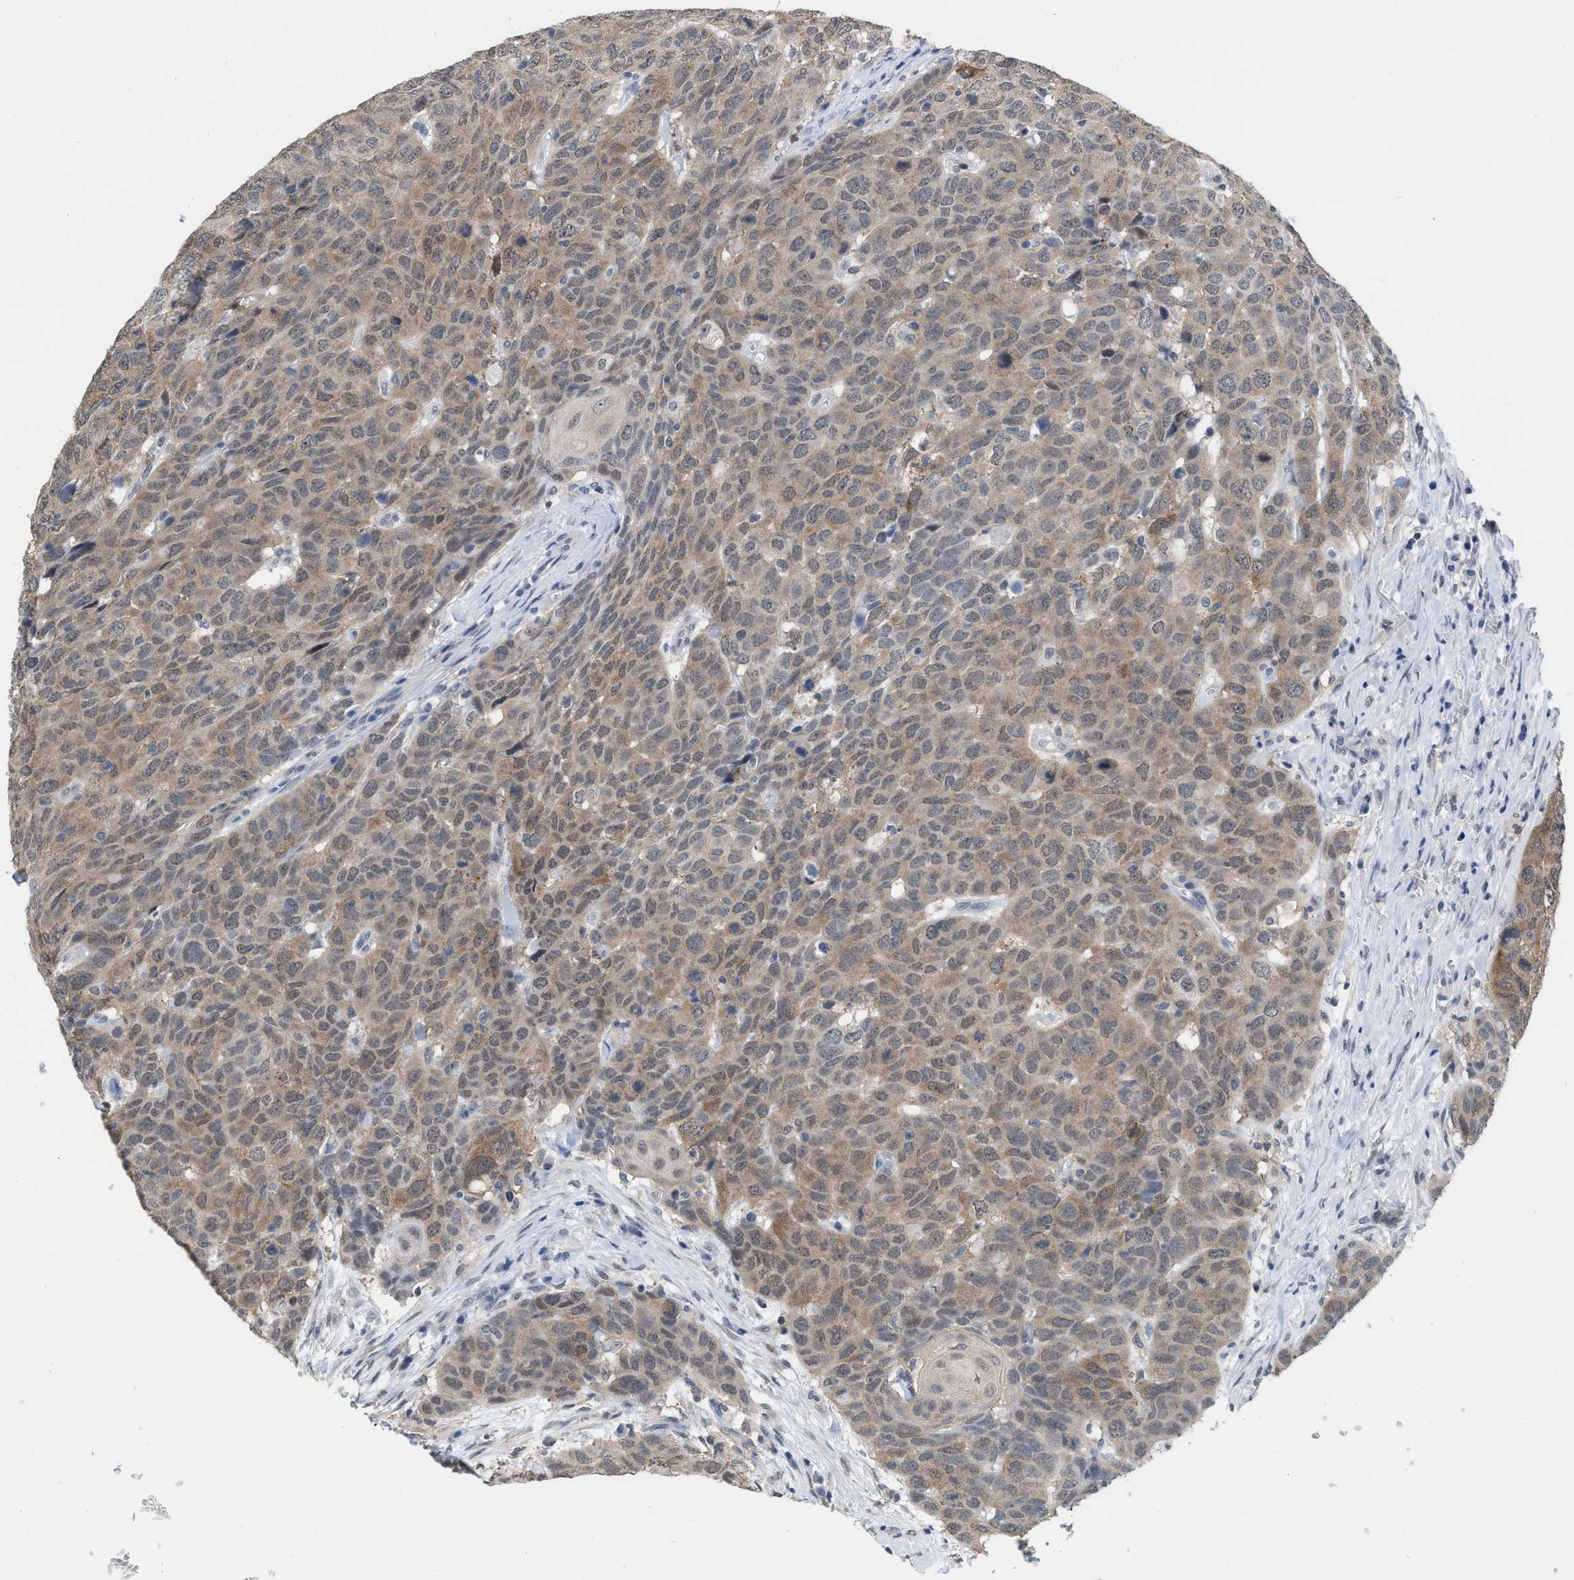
{"staining": {"intensity": "moderate", "quantity": ">75%", "location": "cytoplasmic/membranous"}, "tissue": "head and neck cancer", "cell_type": "Tumor cells", "image_type": "cancer", "snomed": [{"axis": "morphology", "description": "Squamous cell carcinoma, NOS"}, {"axis": "topography", "description": "Head-Neck"}], "caption": "There is medium levels of moderate cytoplasmic/membranous staining in tumor cells of head and neck cancer, as demonstrated by immunohistochemical staining (brown color).", "gene": "BAIAP2L1", "patient": {"sex": "male", "age": 66}}